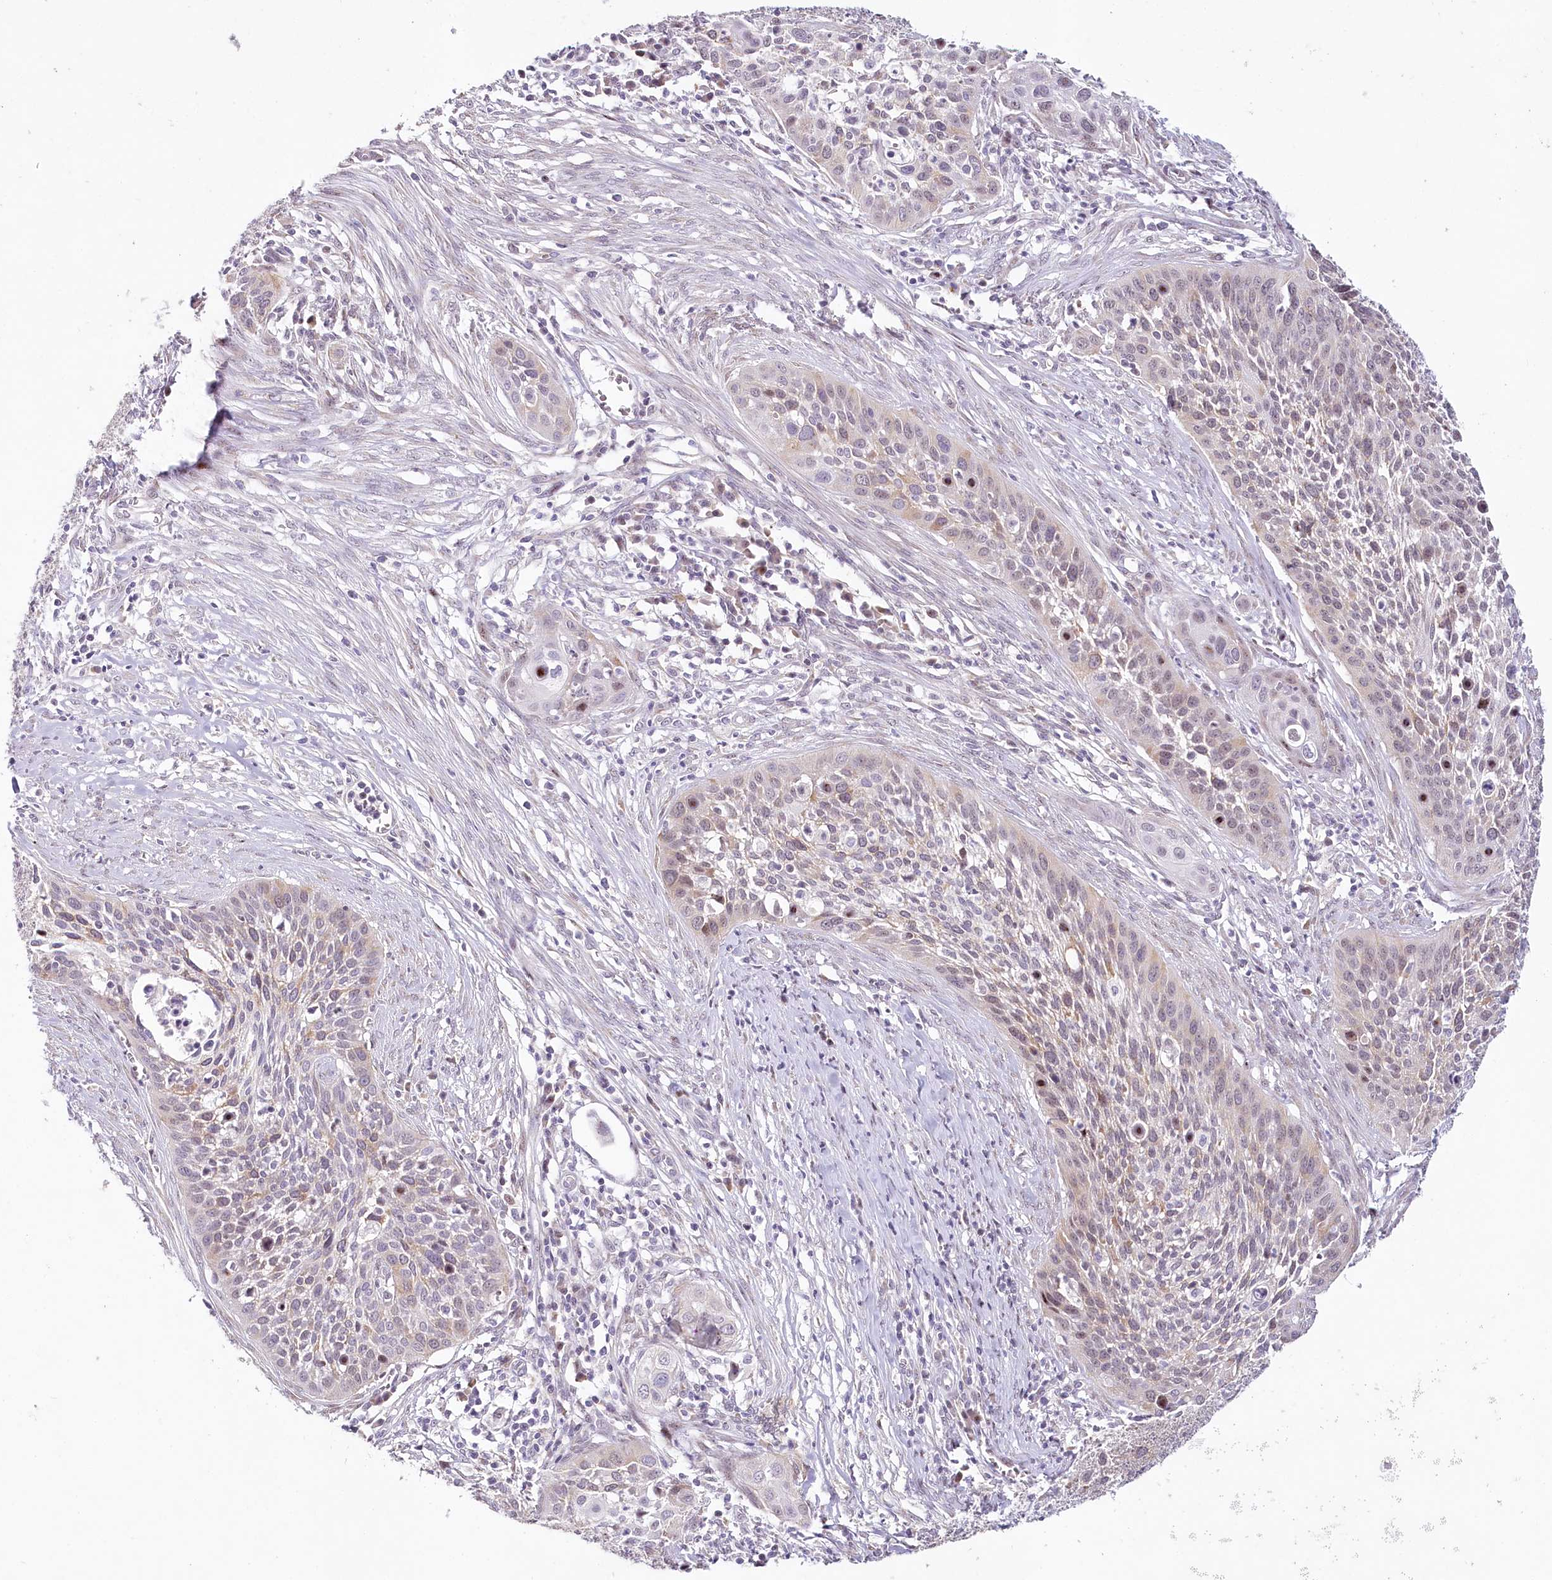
{"staining": {"intensity": "weak", "quantity": "<25%", "location": "nuclear"}, "tissue": "cervical cancer", "cell_type": "Tumor cells", "image_type": "cancer", "snomed": [{"axis": "morphology", "description": "Squamous cell carcinoma, NOS"}, {"axis": "topography", "description": "Cervix"}], "caption": "High power microscopy histopathology image of an immunohistochemistry (IHC) photomicrograph of cervical cancer, revealing no significant positivity in tumor cells. (Brightfield microscopy of DAB IHC at high magnification).", "gene": "HPD", "patient": {"sex": "female", "age": 34}}